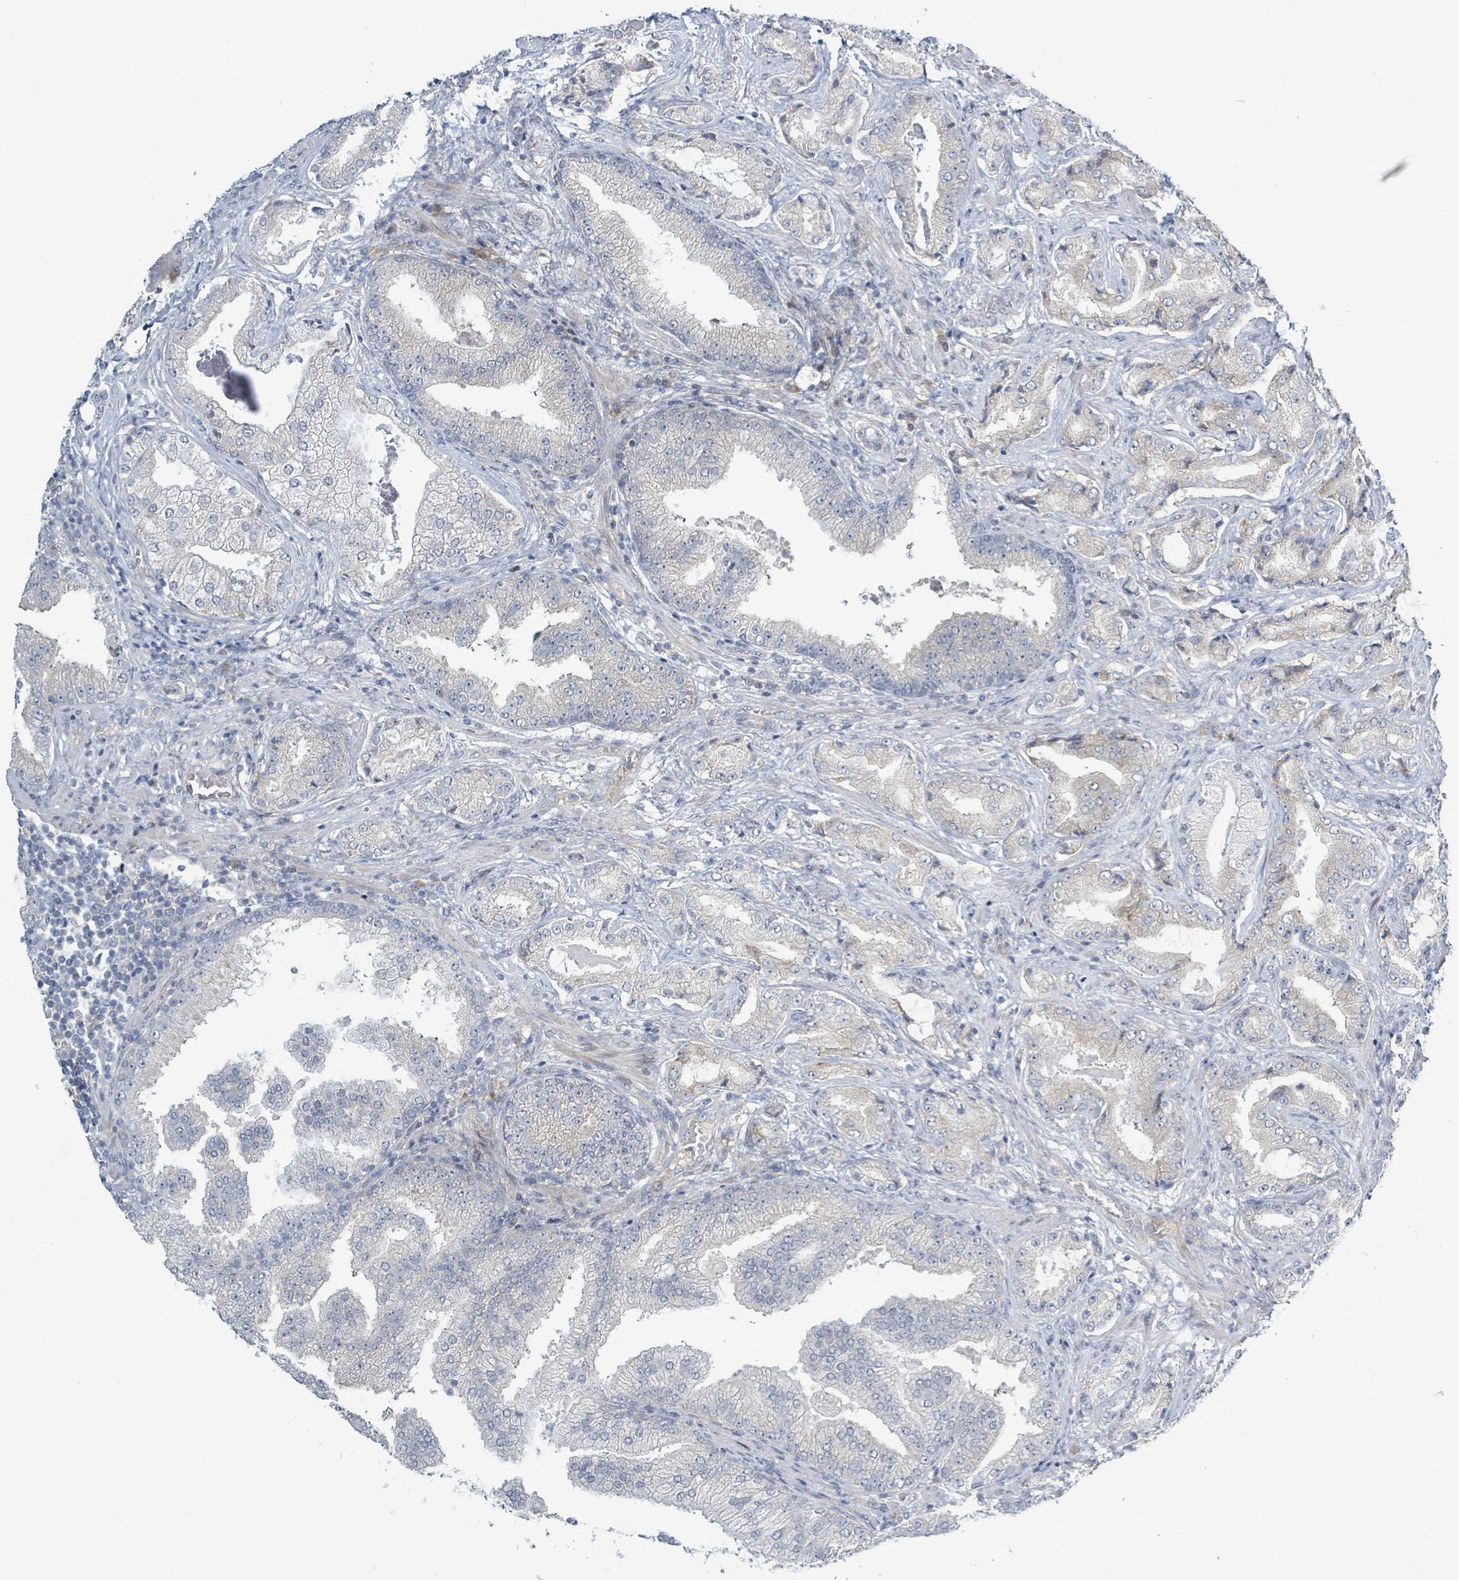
{"staining": {"intensity": "negative", "quantity": "none", "location": "none"}, "tissue": "prostate cancer", "cell_type": "Tumor cells", "image_type": "cancer", "snomed": [{"axis": "morphology", "description": "Adenocarcinoma, High grade"}, {"axis": "topography", "description": "Prostate"}], "caption": "A histopathology image of prostate cancer (high-grade adenocarcinoma) stained for a protein displays no brown staining in tumor cells.", "gene": "RPL32", "patient": {"sex": "male", "age": 68}}